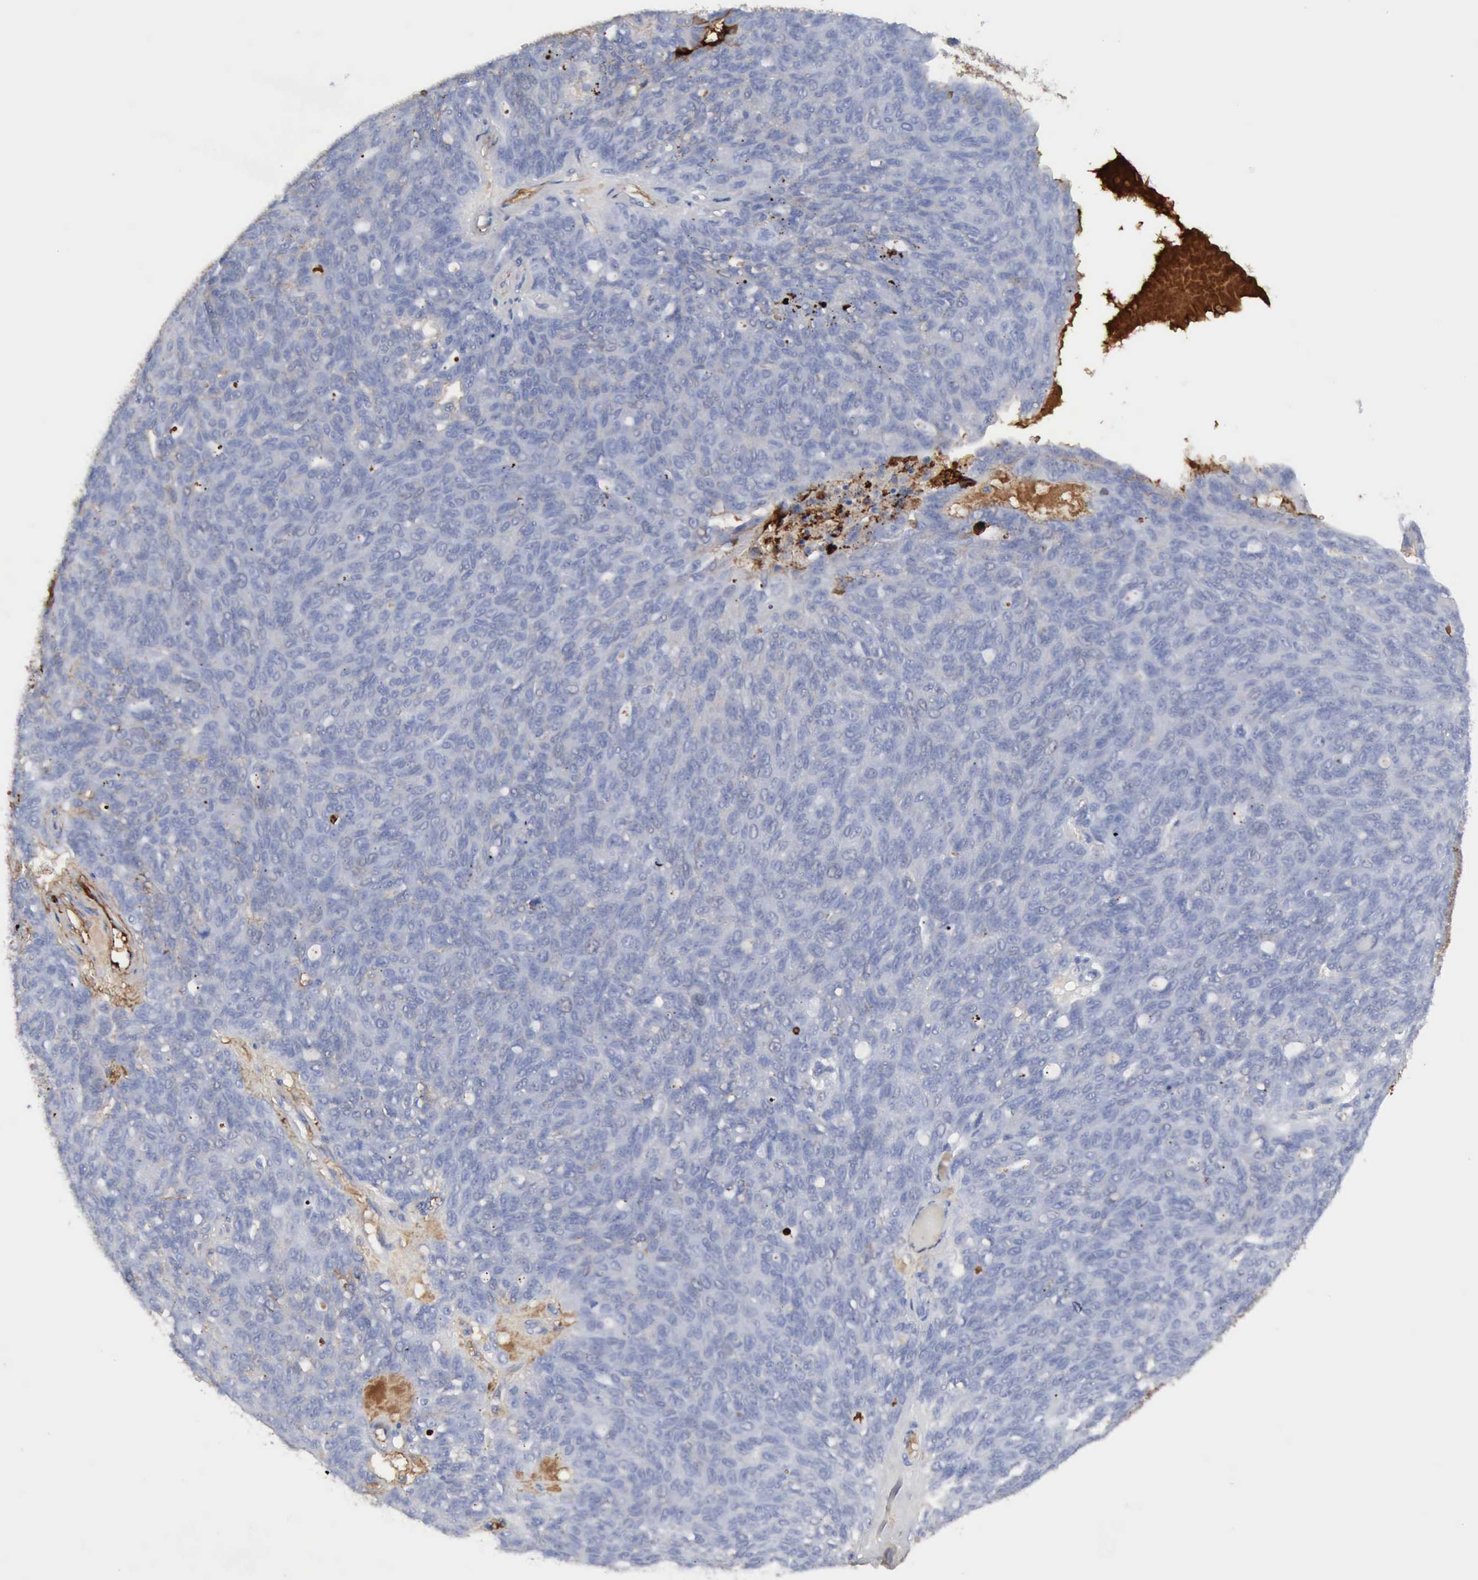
{"staining": {"intensity": "negative", "quantity": "none", "location": "none"}, "tissue": "ovarian cancer", "cell_type": "Tumor cells", "image_type": "cancer", "snomed": [{"axis": "morphology", "description": "Carcinoma, endometroid"}, {"axis": "topography", "description": "Ovary"}], "caption": "Ovarian cancer (endometroid carcinoma) stained for a protein using immunohistochemistry displays no staining tumor cells.", "gene": "C4BPA", "patient": {"sex": "female", "age": 60}}